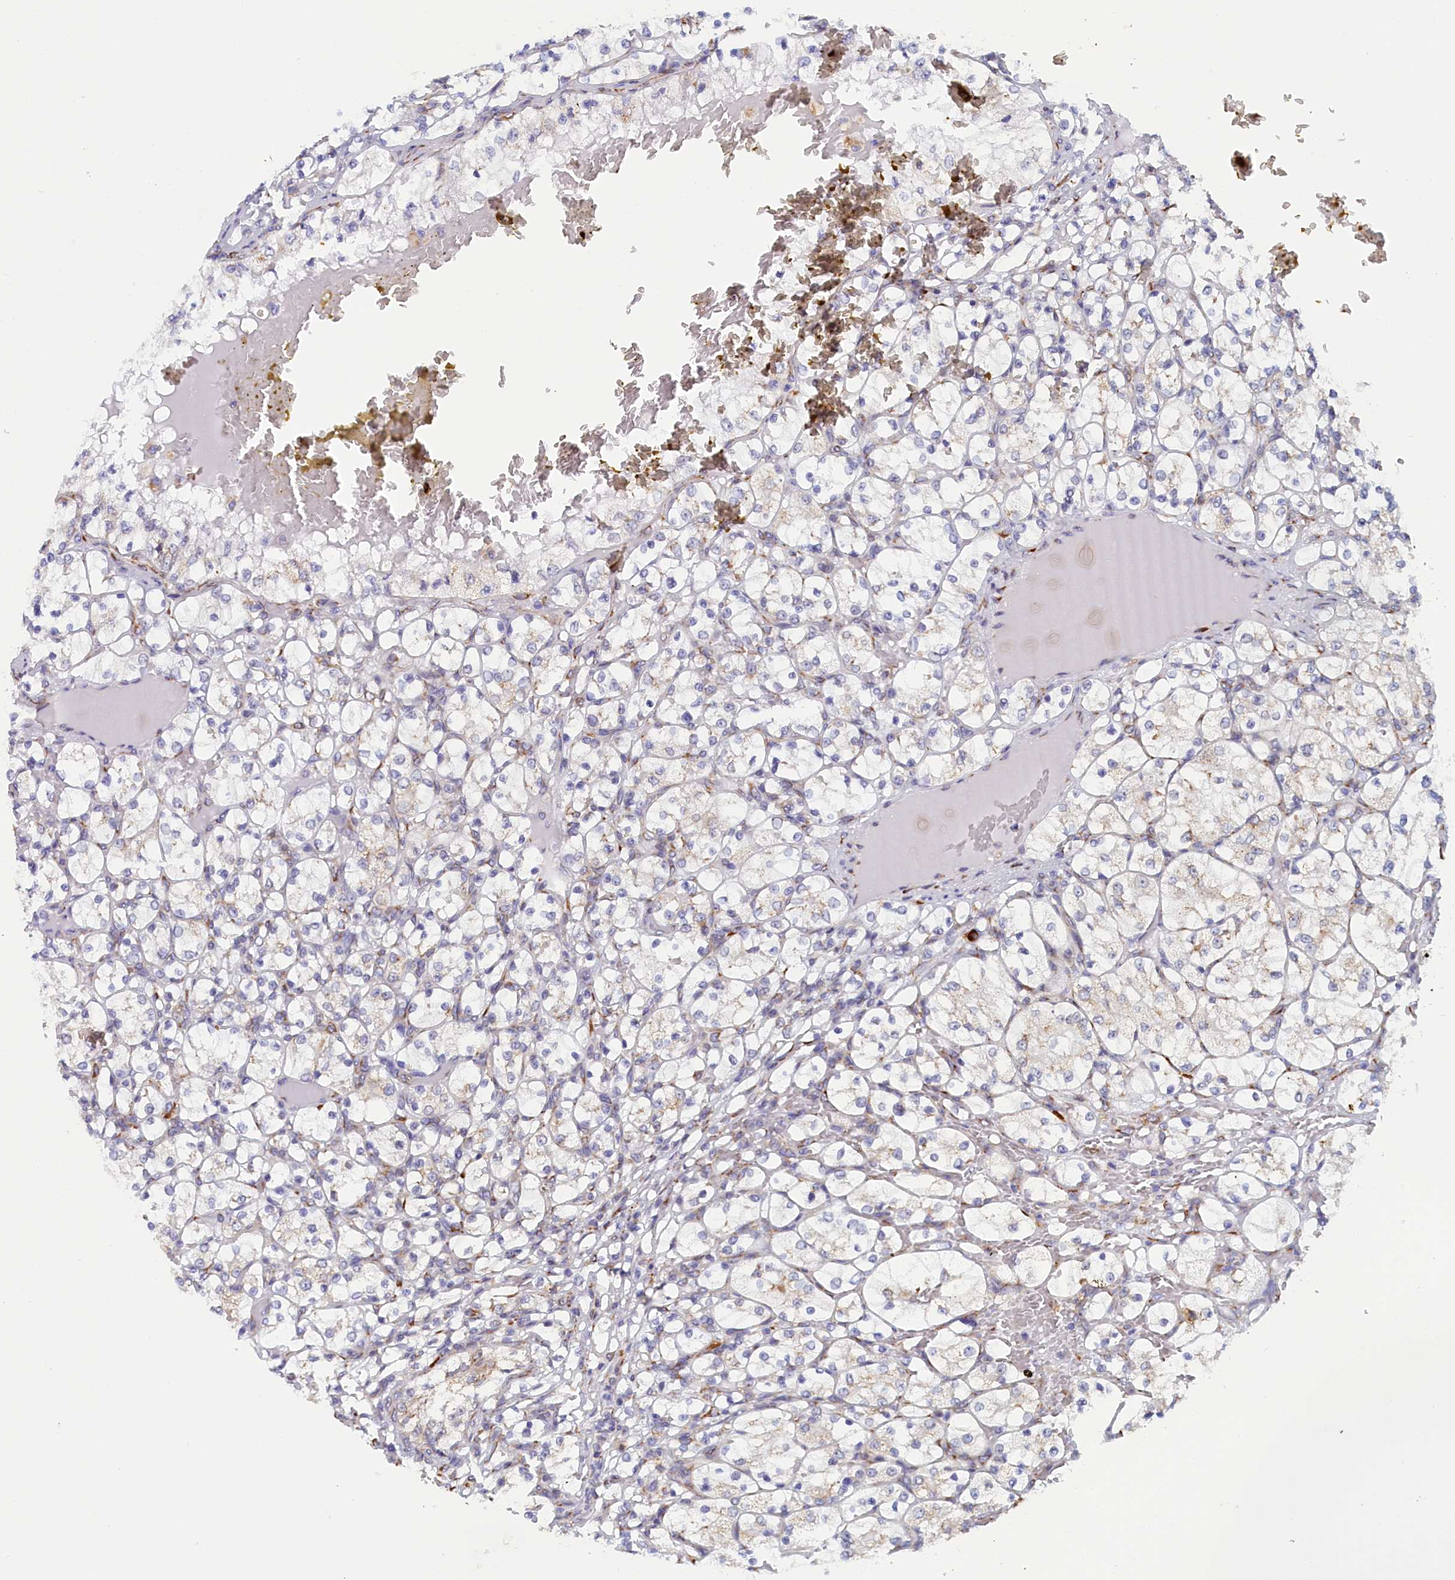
{"staining": {"intensity": "moderate", "quantity": "<25%", "location": "cytoplasmic/membranous"}, "tissue": "renal cancer", "cell_type": "Tumor cells", "image_type": "cancer", "snomed": [{"axis": "morphology", "description": "Adenocarcinoma, NOS"}, {"axis": "topography", "description": "Kidney"}], "caption": "This micrograph shows renal cancer (adenocarcinoma) stained with IHC to label a protein in brown. The cytoplasmic/membranous of tumor cells show moderate positivity for the protein. Nuclei are counter-stained blue.", "gene": "CCDC68", "patient": {"sex": "female", "age": 69}}